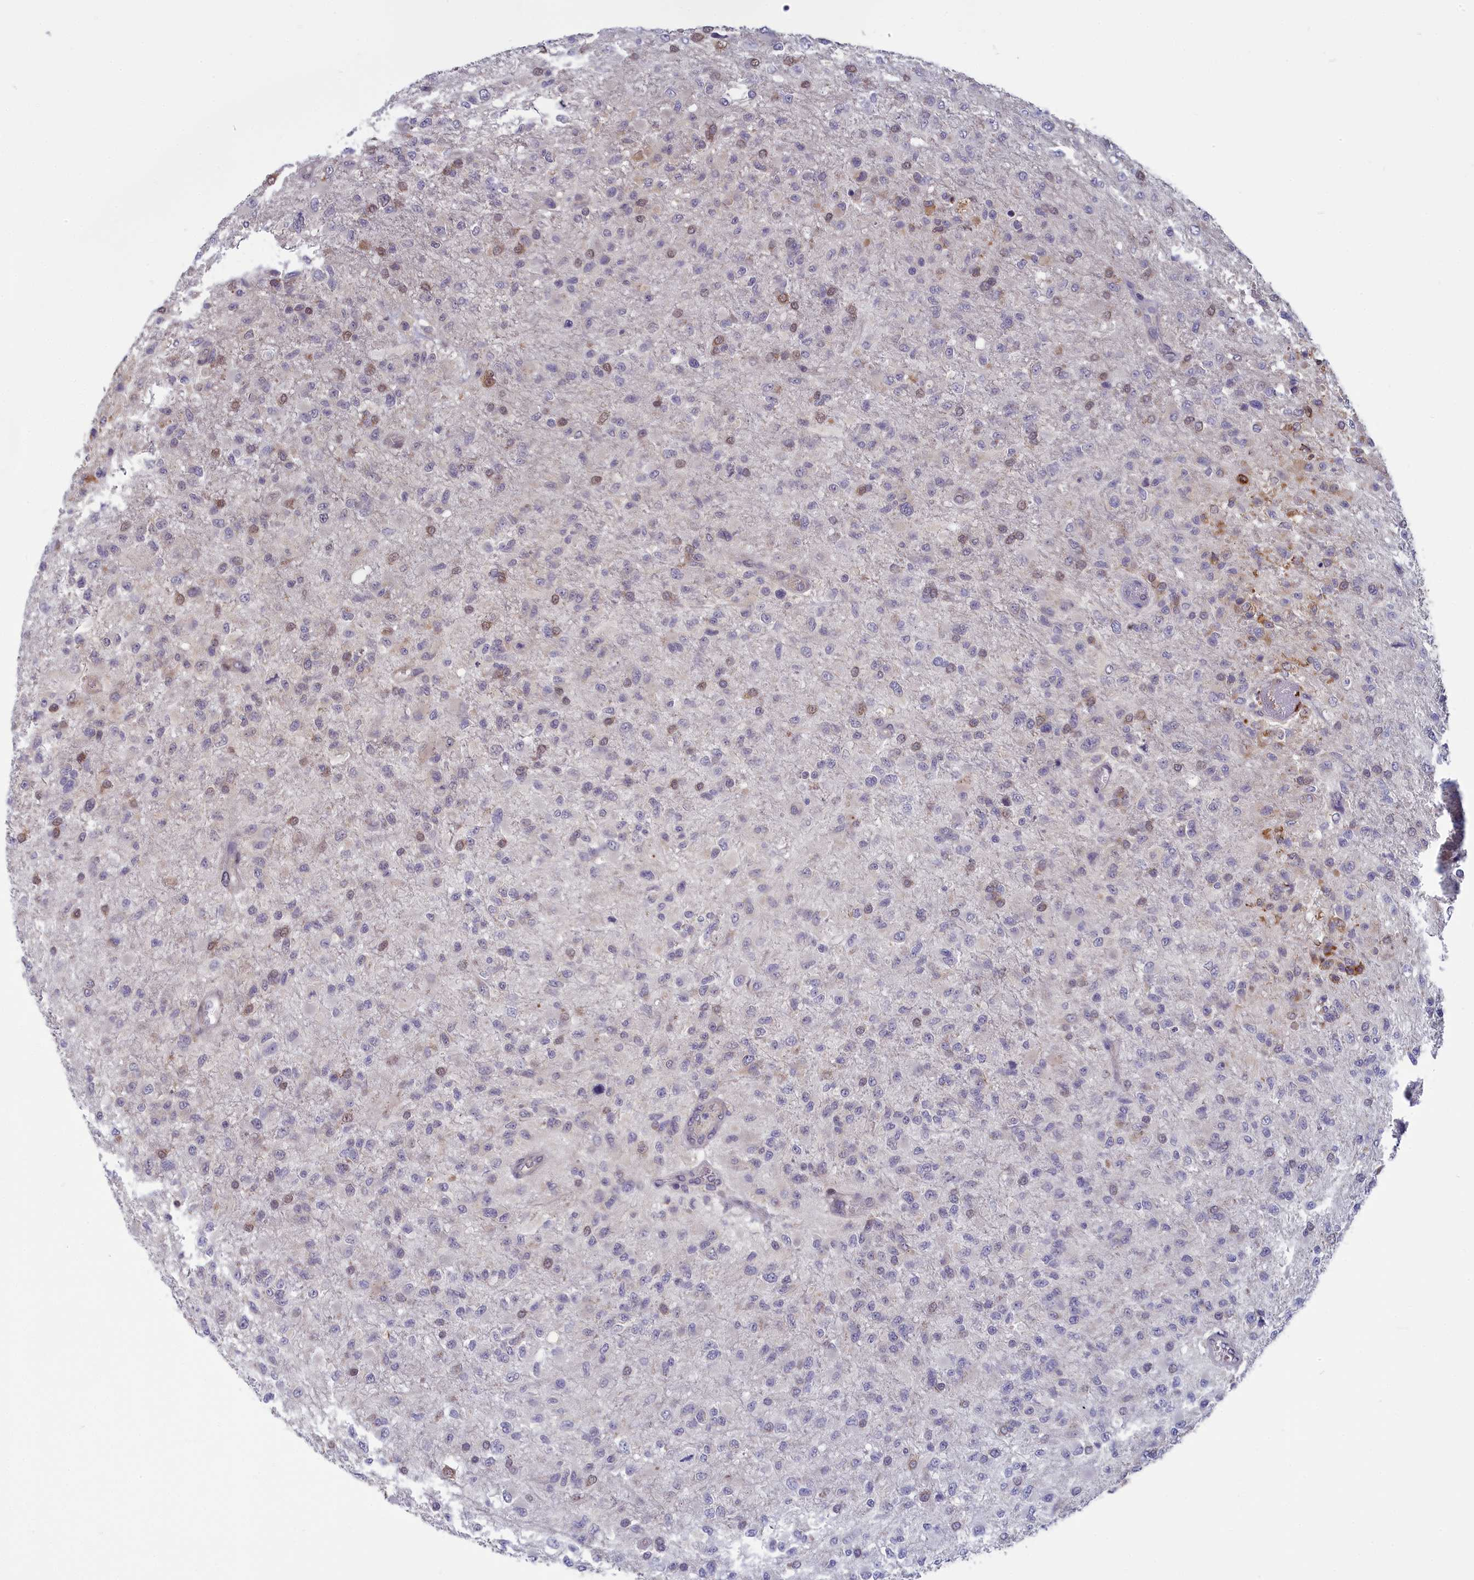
{"staining": {"intensity": "negative", "quantity": "none", "location": "none"}, "tissue": "glioma", "cell_type": "Tumor cells", "image_type": "cancer", "snomed": [{"axis": "morphology", "description": "Glioma, malignant, High grade"}, {"axis": "topography", "description": "Brain"}], "caption": "This is a image of immunohistochemistry (IHC) staining of malignant glioma (high-grade), which shows no staining in tumor cells.", "gene": "MRI1", "patient": {"sex": "female", "age": 74}}